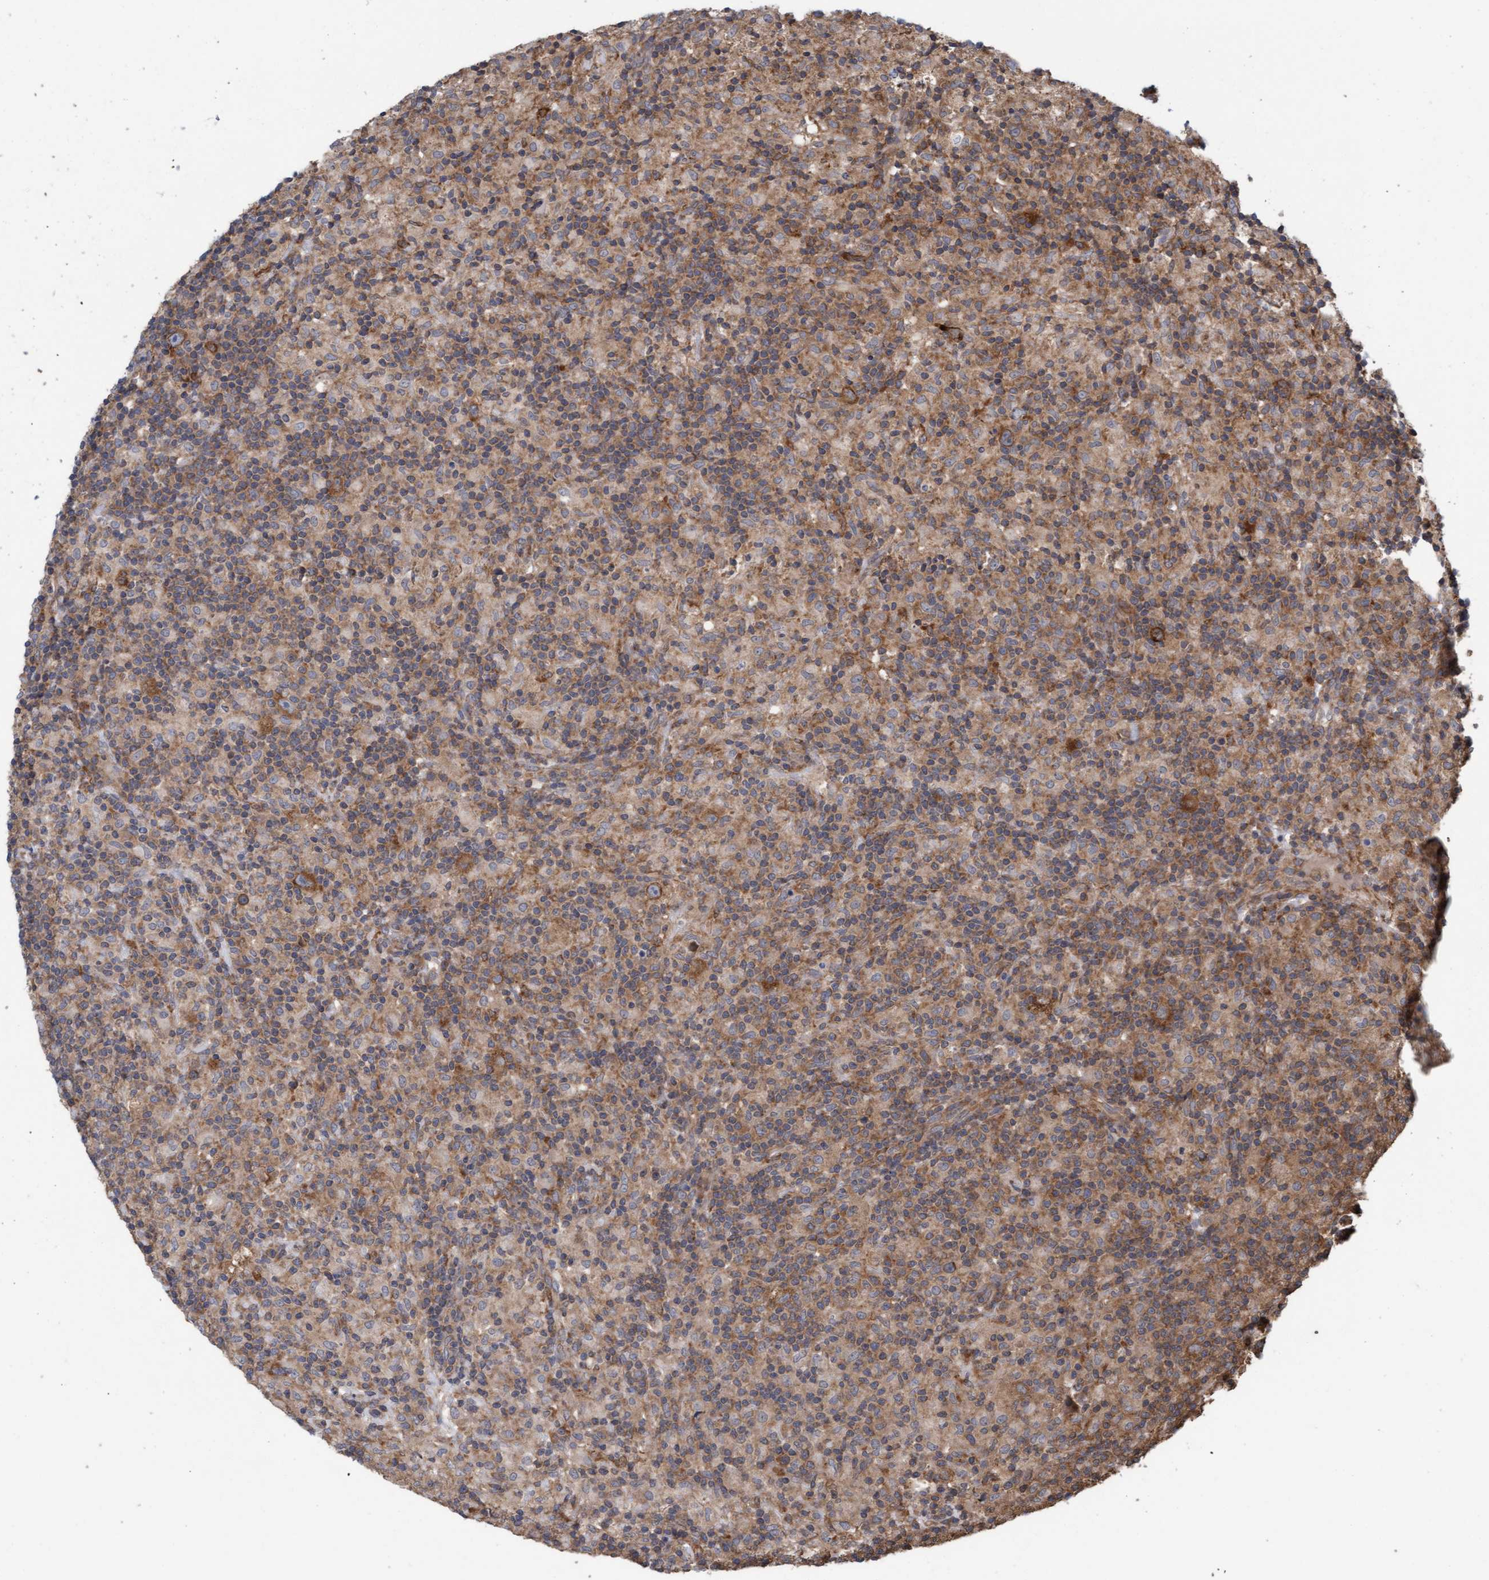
{"staining": {"intensity": "moderate", "quantity": ">75%", "location": "cytoplasmic/membranous"}, "tissue": "lymphoma", "cell_type": "Tumor cells", "image_type": "cancer", "snomed": [{"axis": "morphology", "description": "Hodgkin's disease, NOS"}, {"axis": "topography", "description": "Lymph node"}], "caption": "This is an image of immunohistochemistry (IHC) staining of Hodgkin's disease, which shows moderate staining in the cytoplasmic/membranous of tumor cells.", "gene": "FXR2", "patient": {"sex": "male", "age": 70}}